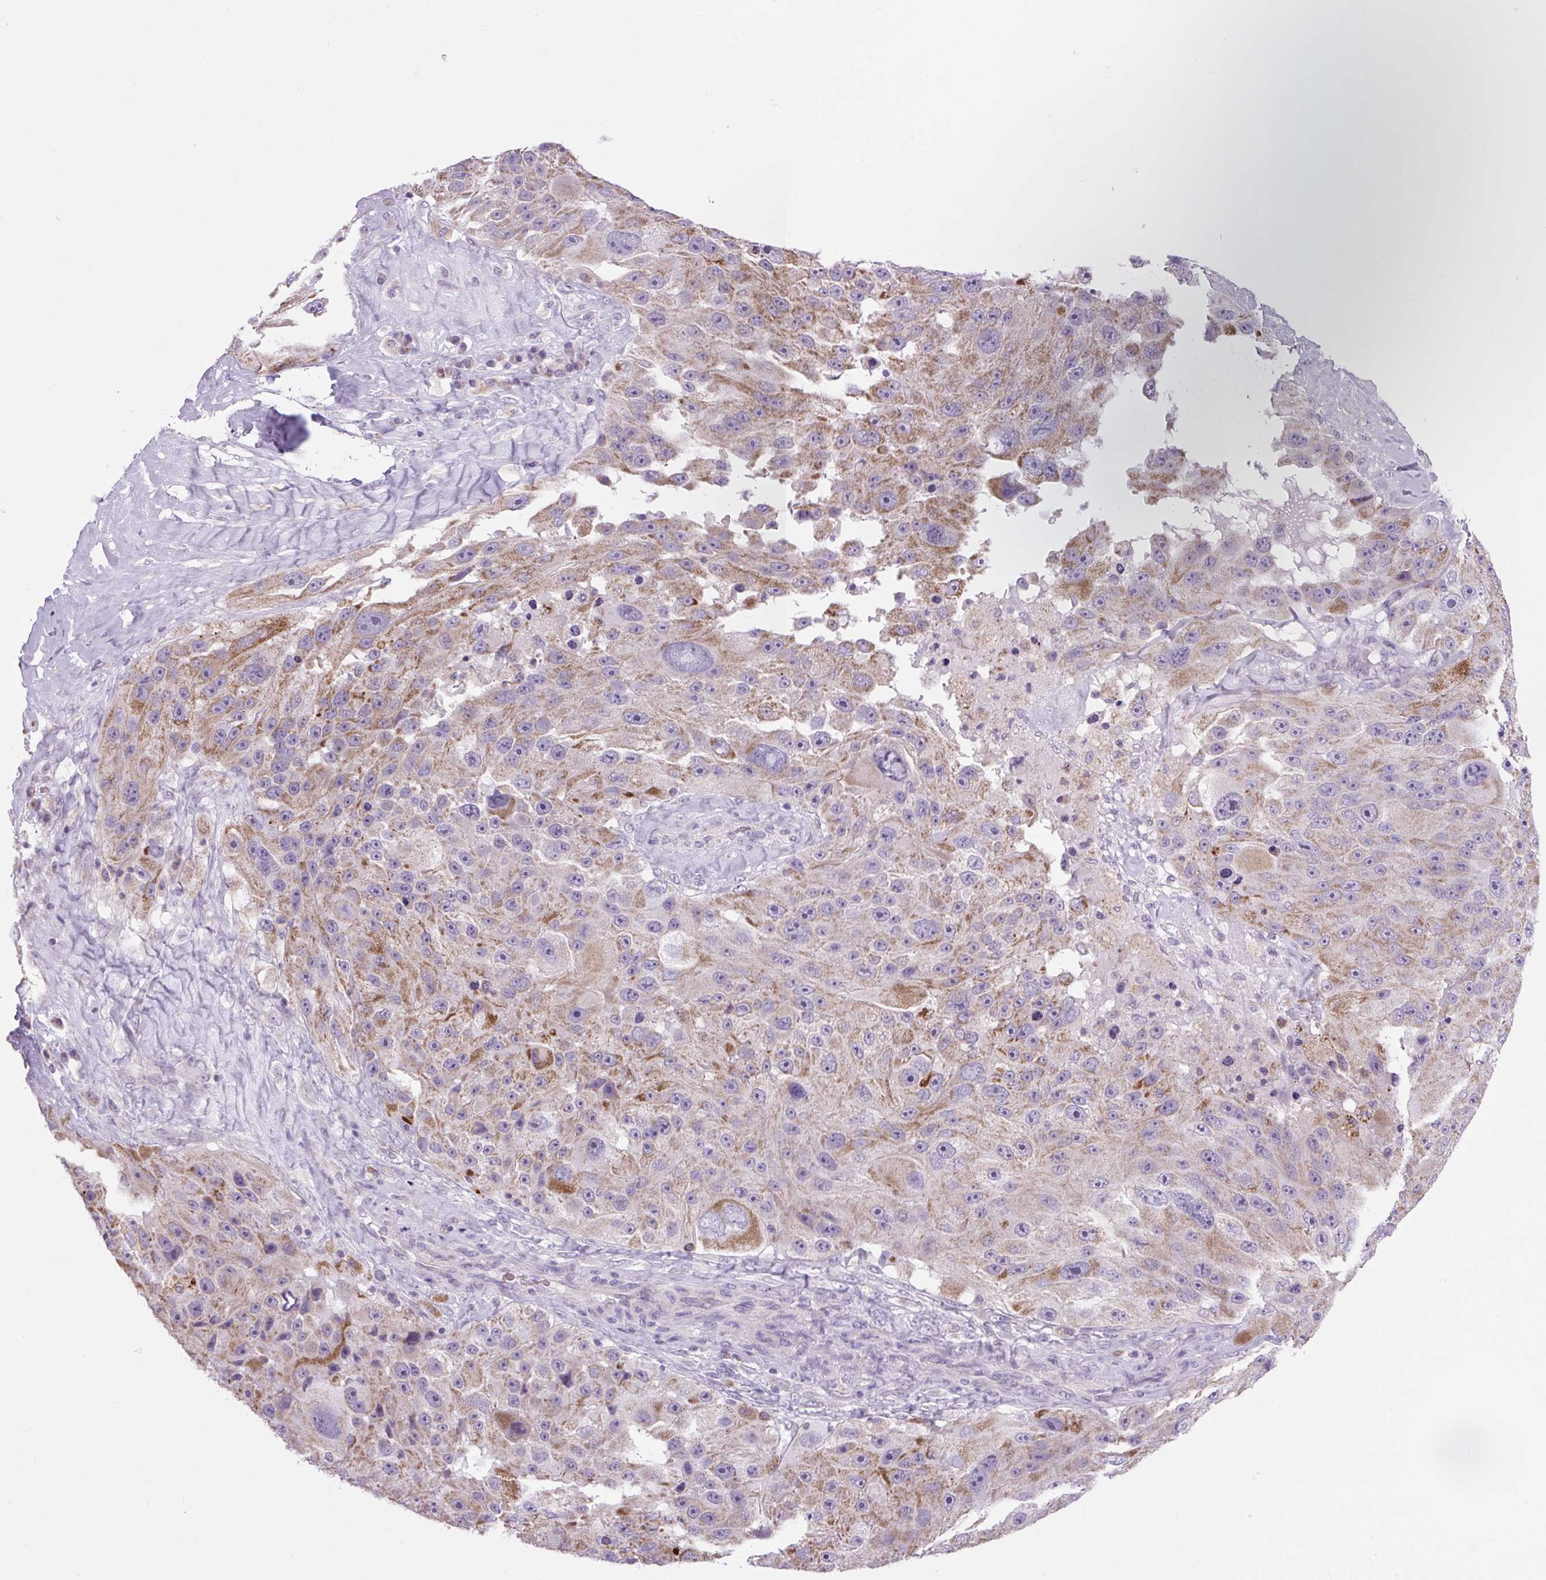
{"staining": {"intensity": "moderate", "quantity": "25%-75%", "location": "cytoplasmic/membranous"}, "tissue": "melanoma", "cell_type": "Tumor cells", "image_type": "cancer", "snomed": [{"axis": "morphology", "description": "Malignant melanoma, Metastatic site"}, {"axis": "topography", "description": "Lymph node"}], "caption": "A brown stain labels moderate cytoplasmic/membranous staining of a protein in human malignant melanoma (metastatic site) tumor cells. Immunohistochemistry (ihc) stains the protein in brown and the nuclei are stained blue.", "gene": "RNASE10", "patient": {"sex": "male", "age": 62}}